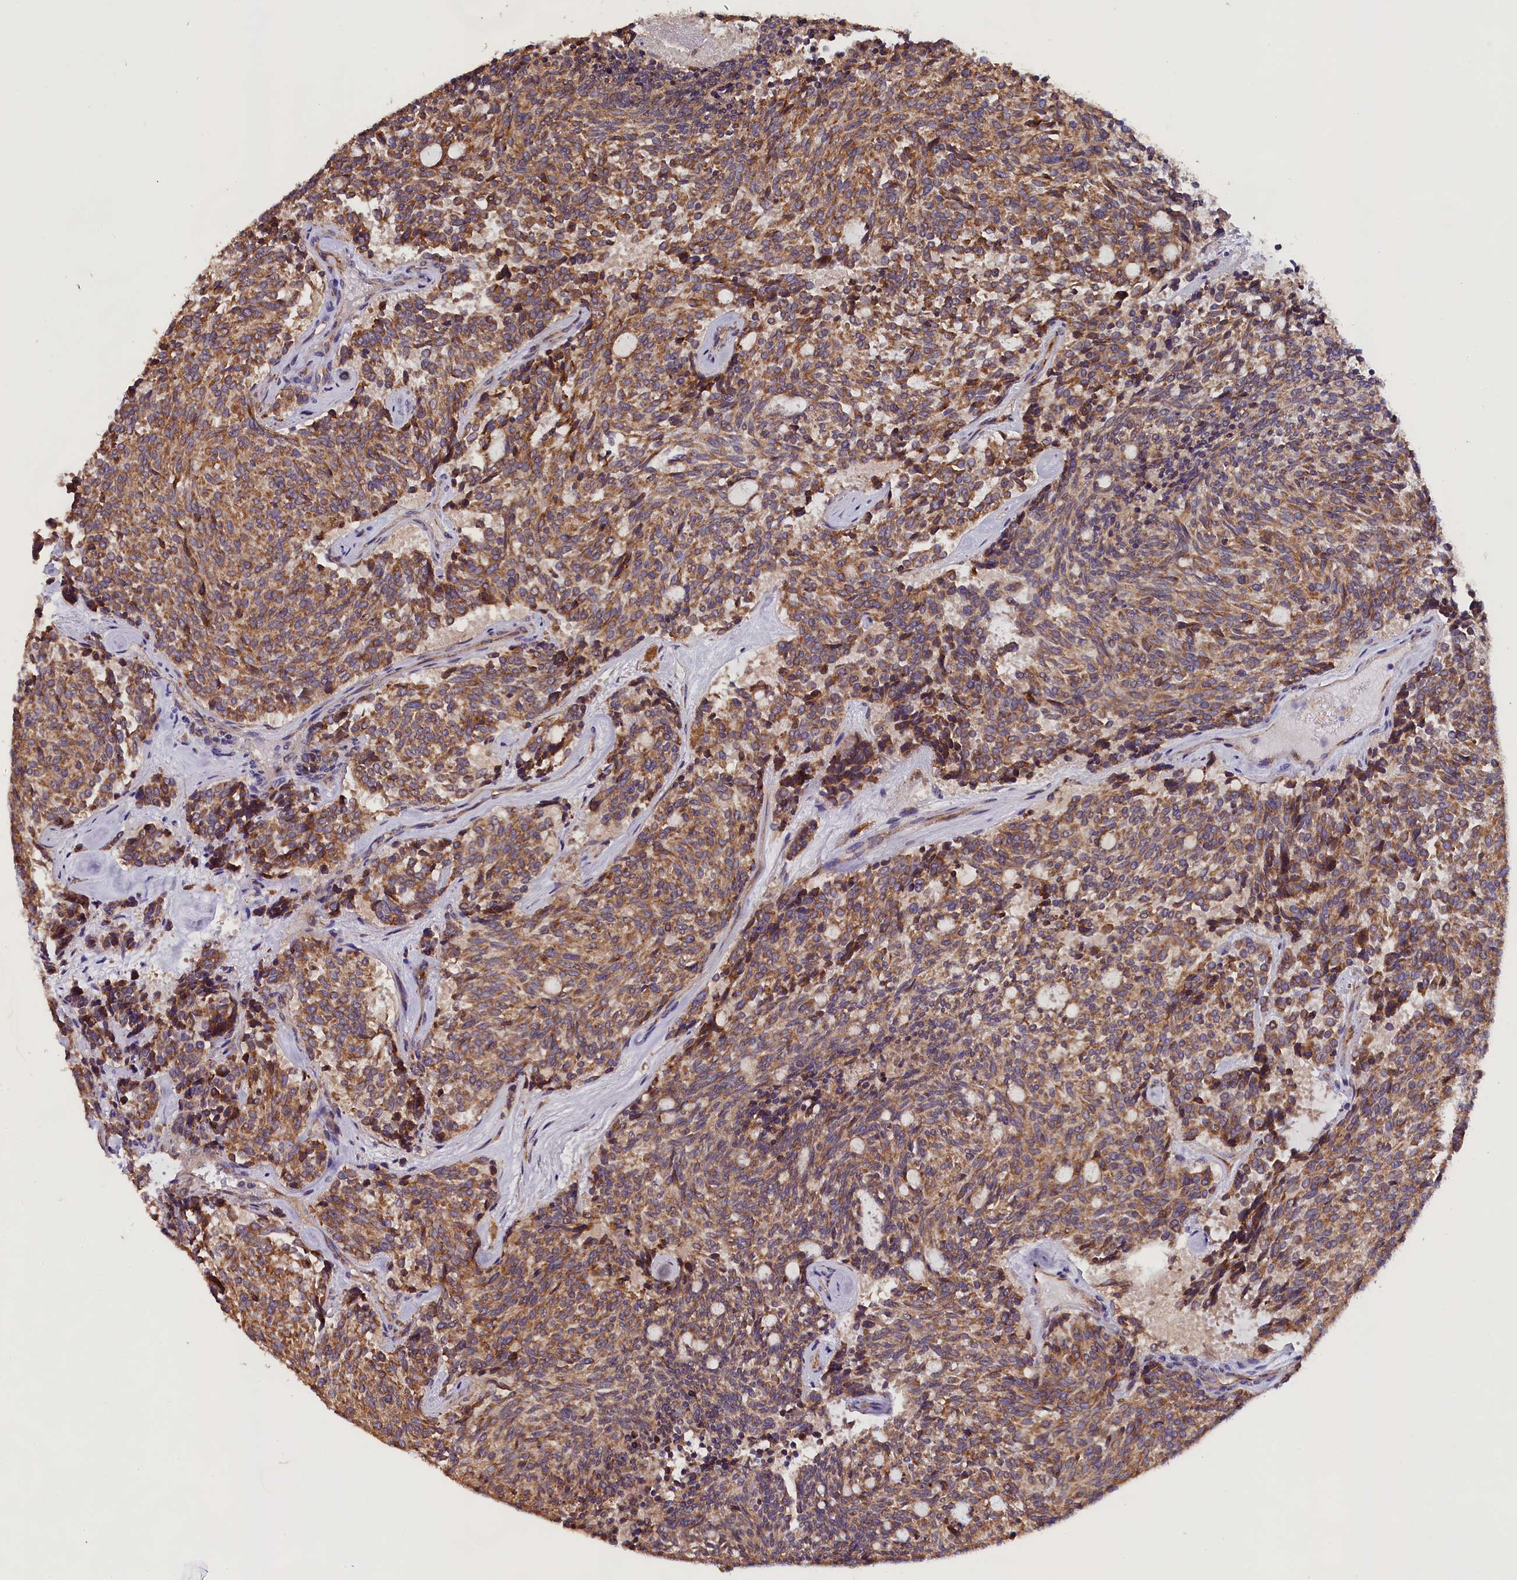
{"staining": {"intensity": "moderate", "quantity": ">75%", "location": "cytoplasmic/membranous"}, "tissue": "carcinoid", "cell_type": "Tumor cells", "image_type": "cancer", "snomed": [{"axis": "morphology", "description": "Carcinoid, malignant, NOS"}, {"axis": "topography", "description": "Pancreas"}], "caption": "Immunohistochemical staining of human carcinoid (malignant) reveals medium levels of moderate cytoplasmic/membranous protein positivity in about >75% of tumor cells. Immunohistochemistry (ihc) stains the protein in brown and the nuclei are stained blue.", "gene": "ENKD1", "patient": {"sex": "female", "age": 54}}